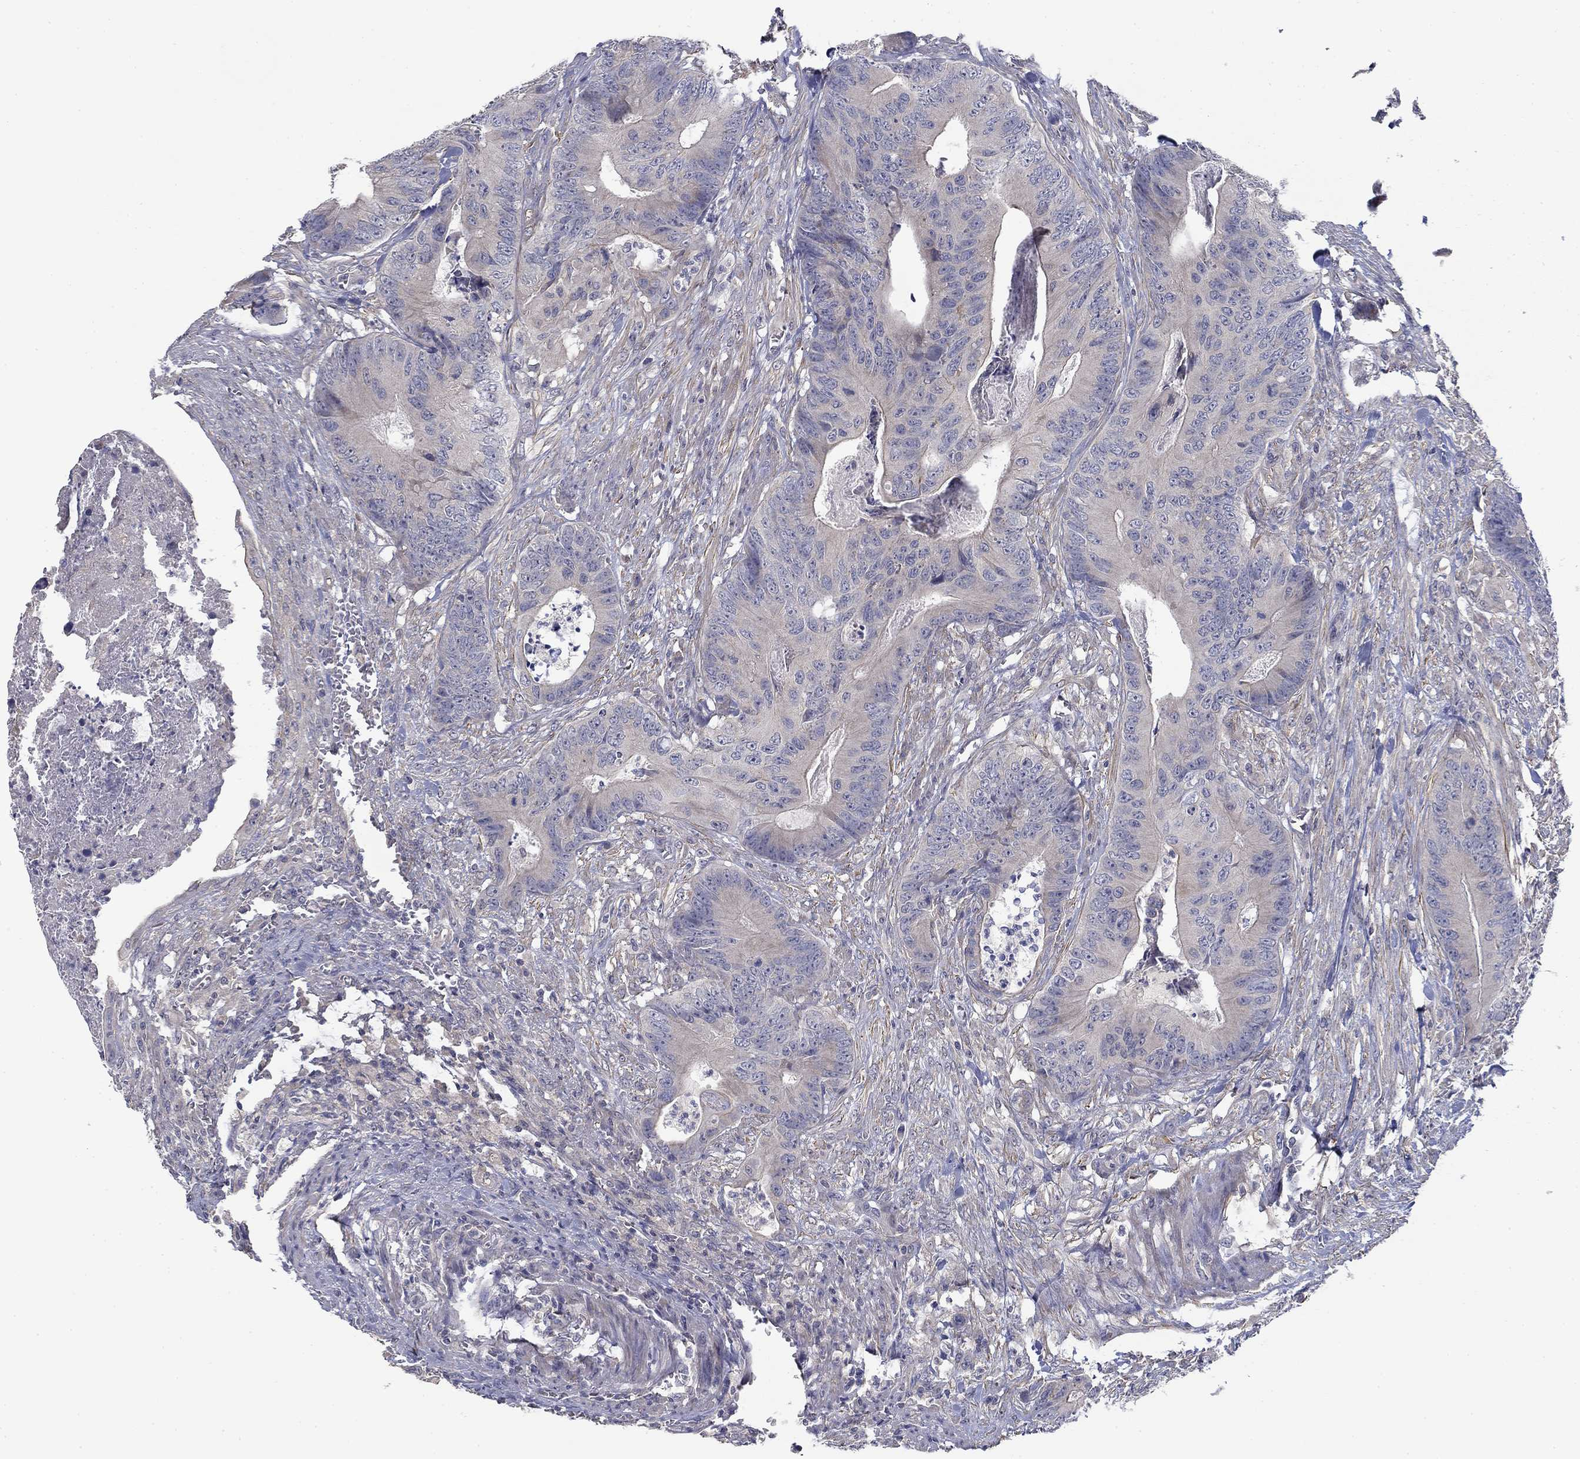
{"staining": {"intensity": "negative", "quantity": "none", "location": "none"}, "tissue": "colorectal cancer", "cell_type": "Tumor cells", "image_type": "cancer", "snomed": [{"axis": "morphology", "description": "Adenocarcinoma, NOS"}, {"axis": "topography", "description": "Colon"}], "caption": "Micrograph shows no protein staining in tumor cells of adenocarcinoma (colorectal) tissue.", "gene": "GRK7", "patient": {"sex": "male", "age": 84}}